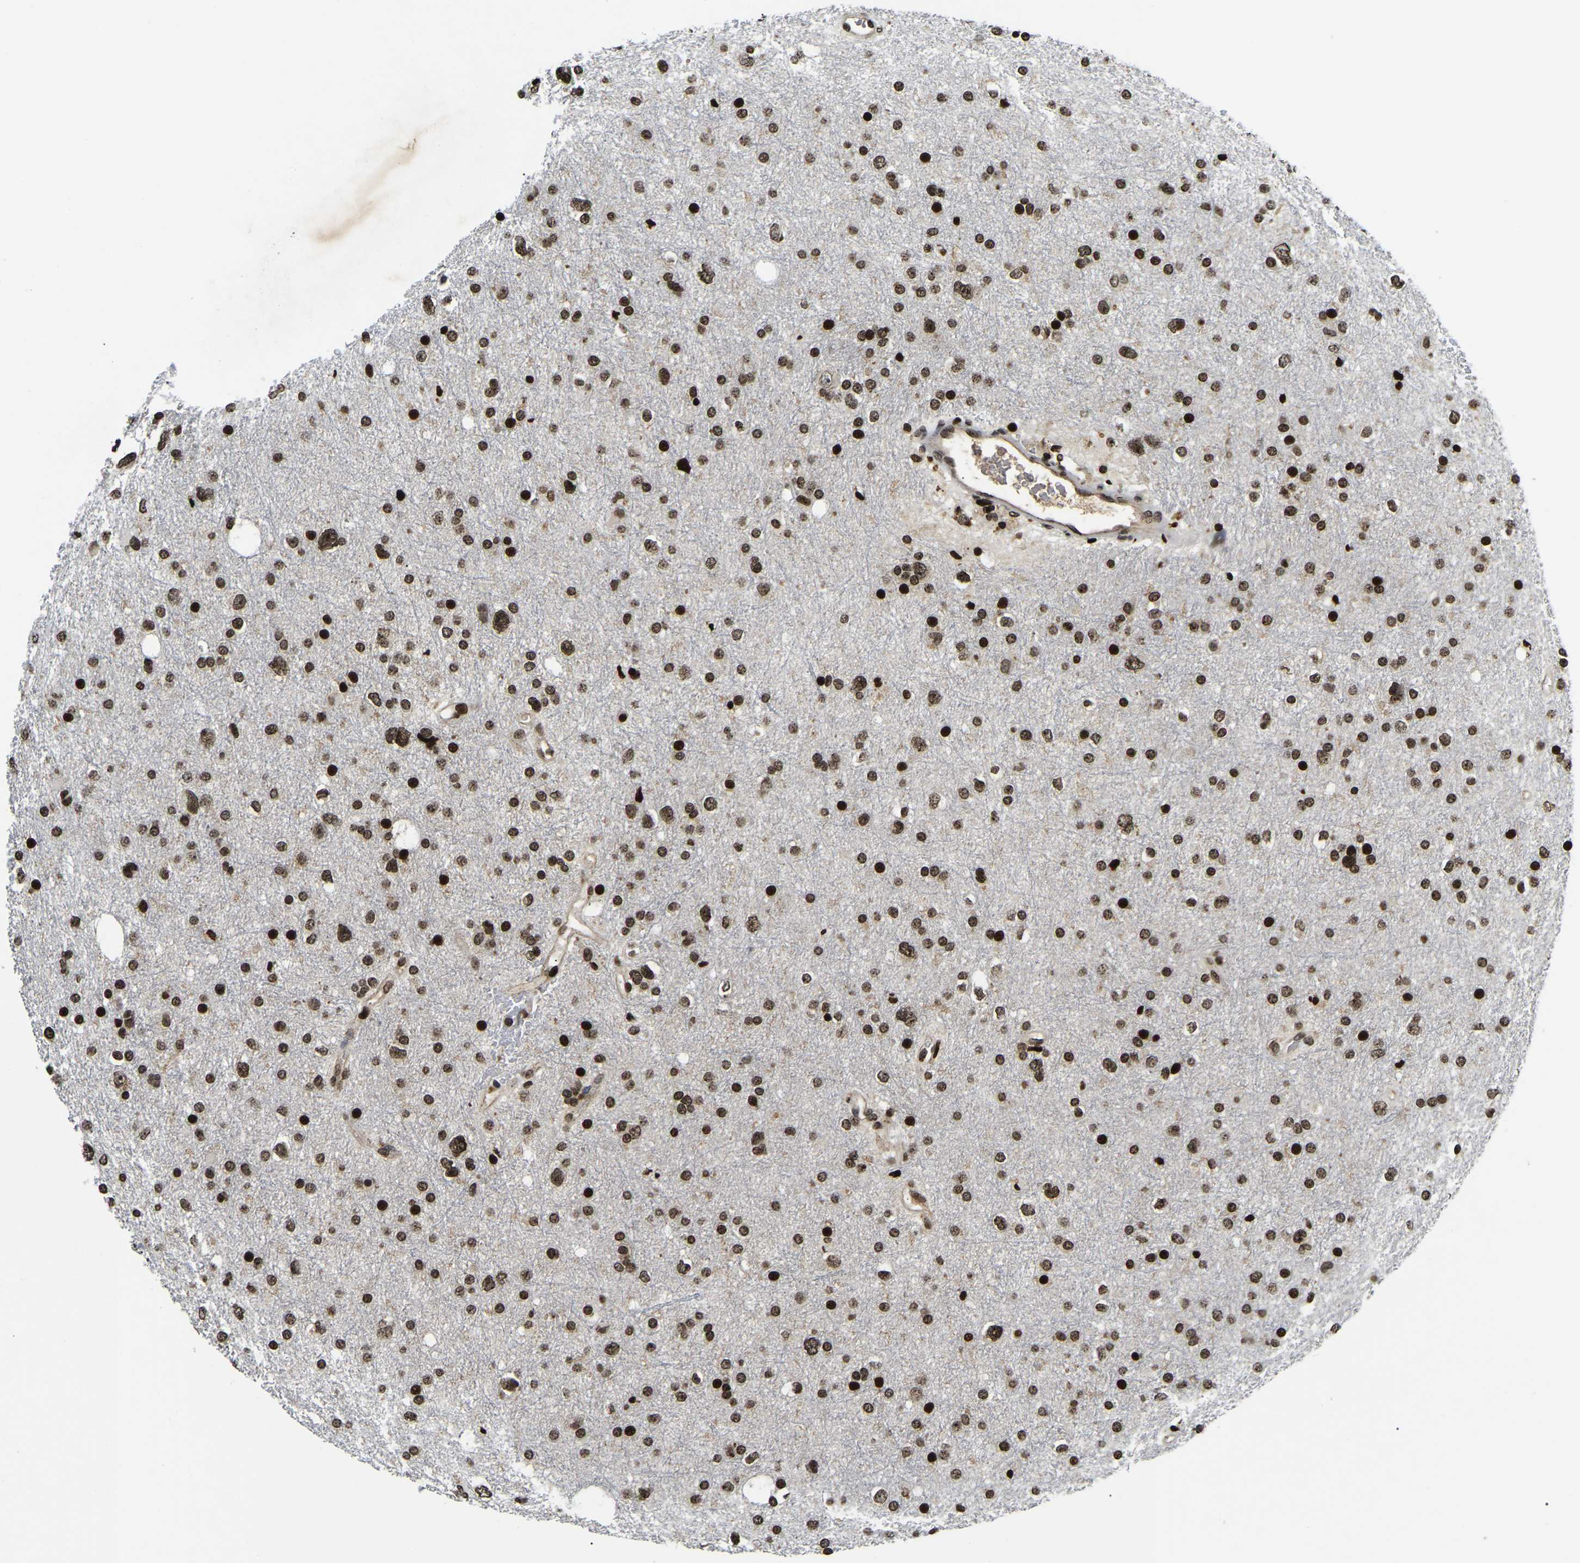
{"staining": {"intensity": "strong", "quantity": ">75%", "location": "nuclear"}, "tissue": "glioma", "cell_type": "Tumor cells", "image_type": "cancer", "snomed": [{"axis": "morphology", "description": "Glioma, malignant, Low grade"}, {"axis": "topography", "description": "Brain"}], "caption": "Immunohistochemistry (IHC) of human glioma exhibits high levels of strong nuclear expression in approximately >75% of tumor cells. The protein of interest is stained brown, and the nuclei are stained in blue (DAB IHC with brightfield microscopy, high magnification).", "gene": "LRRC61", "patient": {"sex": "female", "age": 37}}